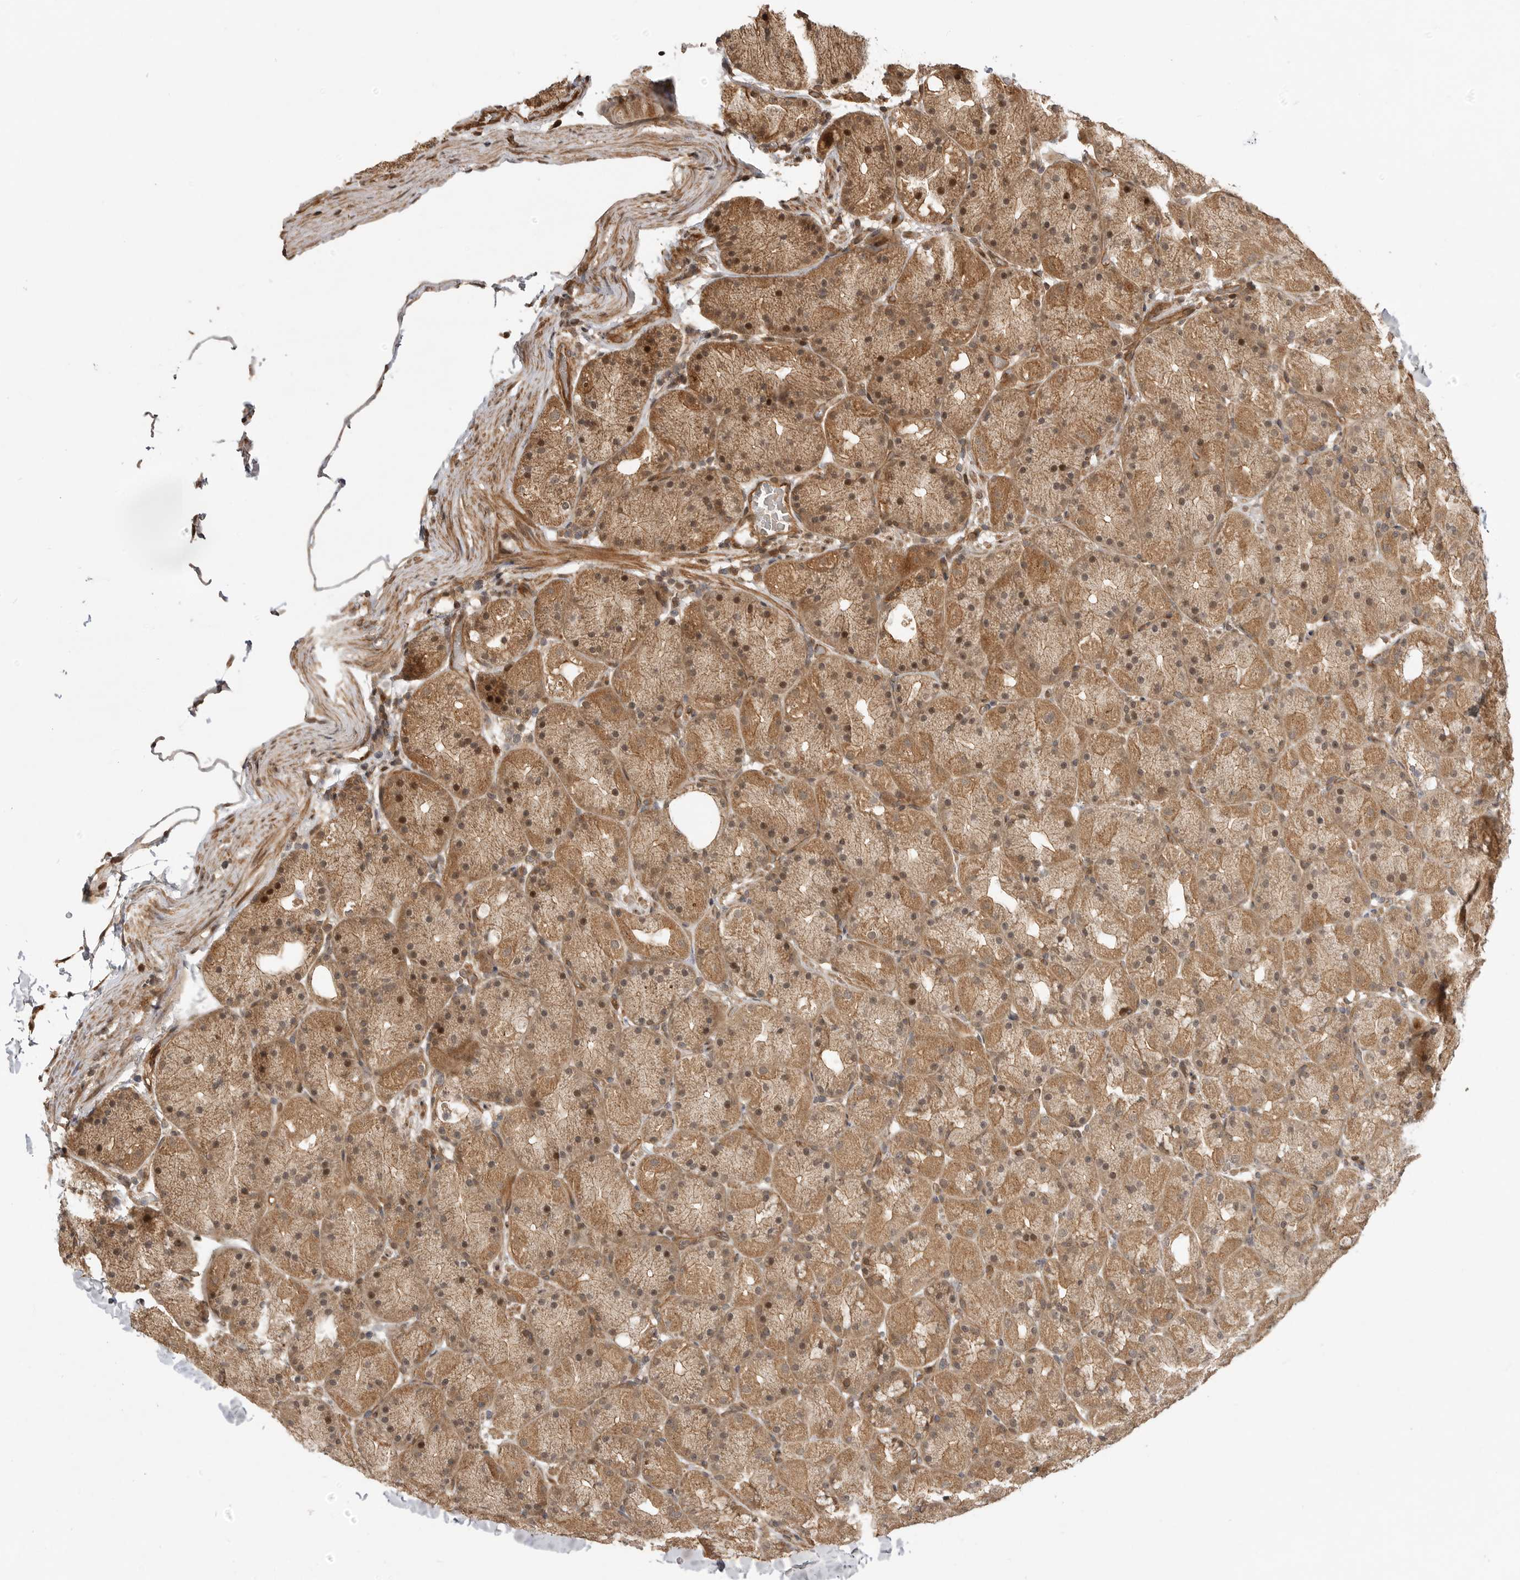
{"staining": {"intensity": "moderate", "quantity": ">75%", "location": "cytoplasmic/membranous,nuclear"}, "tissue": "stomach", "cell_type": "Glandular cells", "image_type": "normal", "snomed": [{"axis": "morphology", "description": "Normal tissue, NOS"}, {"axis": "topography", "description": "Stomach, upper"}, {"axis": "topography", "description": "Stomach"}], "caption": "Immunohistochemistry (DAB) staining of normal human stomach shows moderate cytoplasmic/membranous,nuclear protein positivity in approximately >75% of glandular cells. The protein of interest is shown in brown color, while the nuclei are stained blue.", "gene": "ADPRS", "patient": {"sex": "male", "age": 48}}